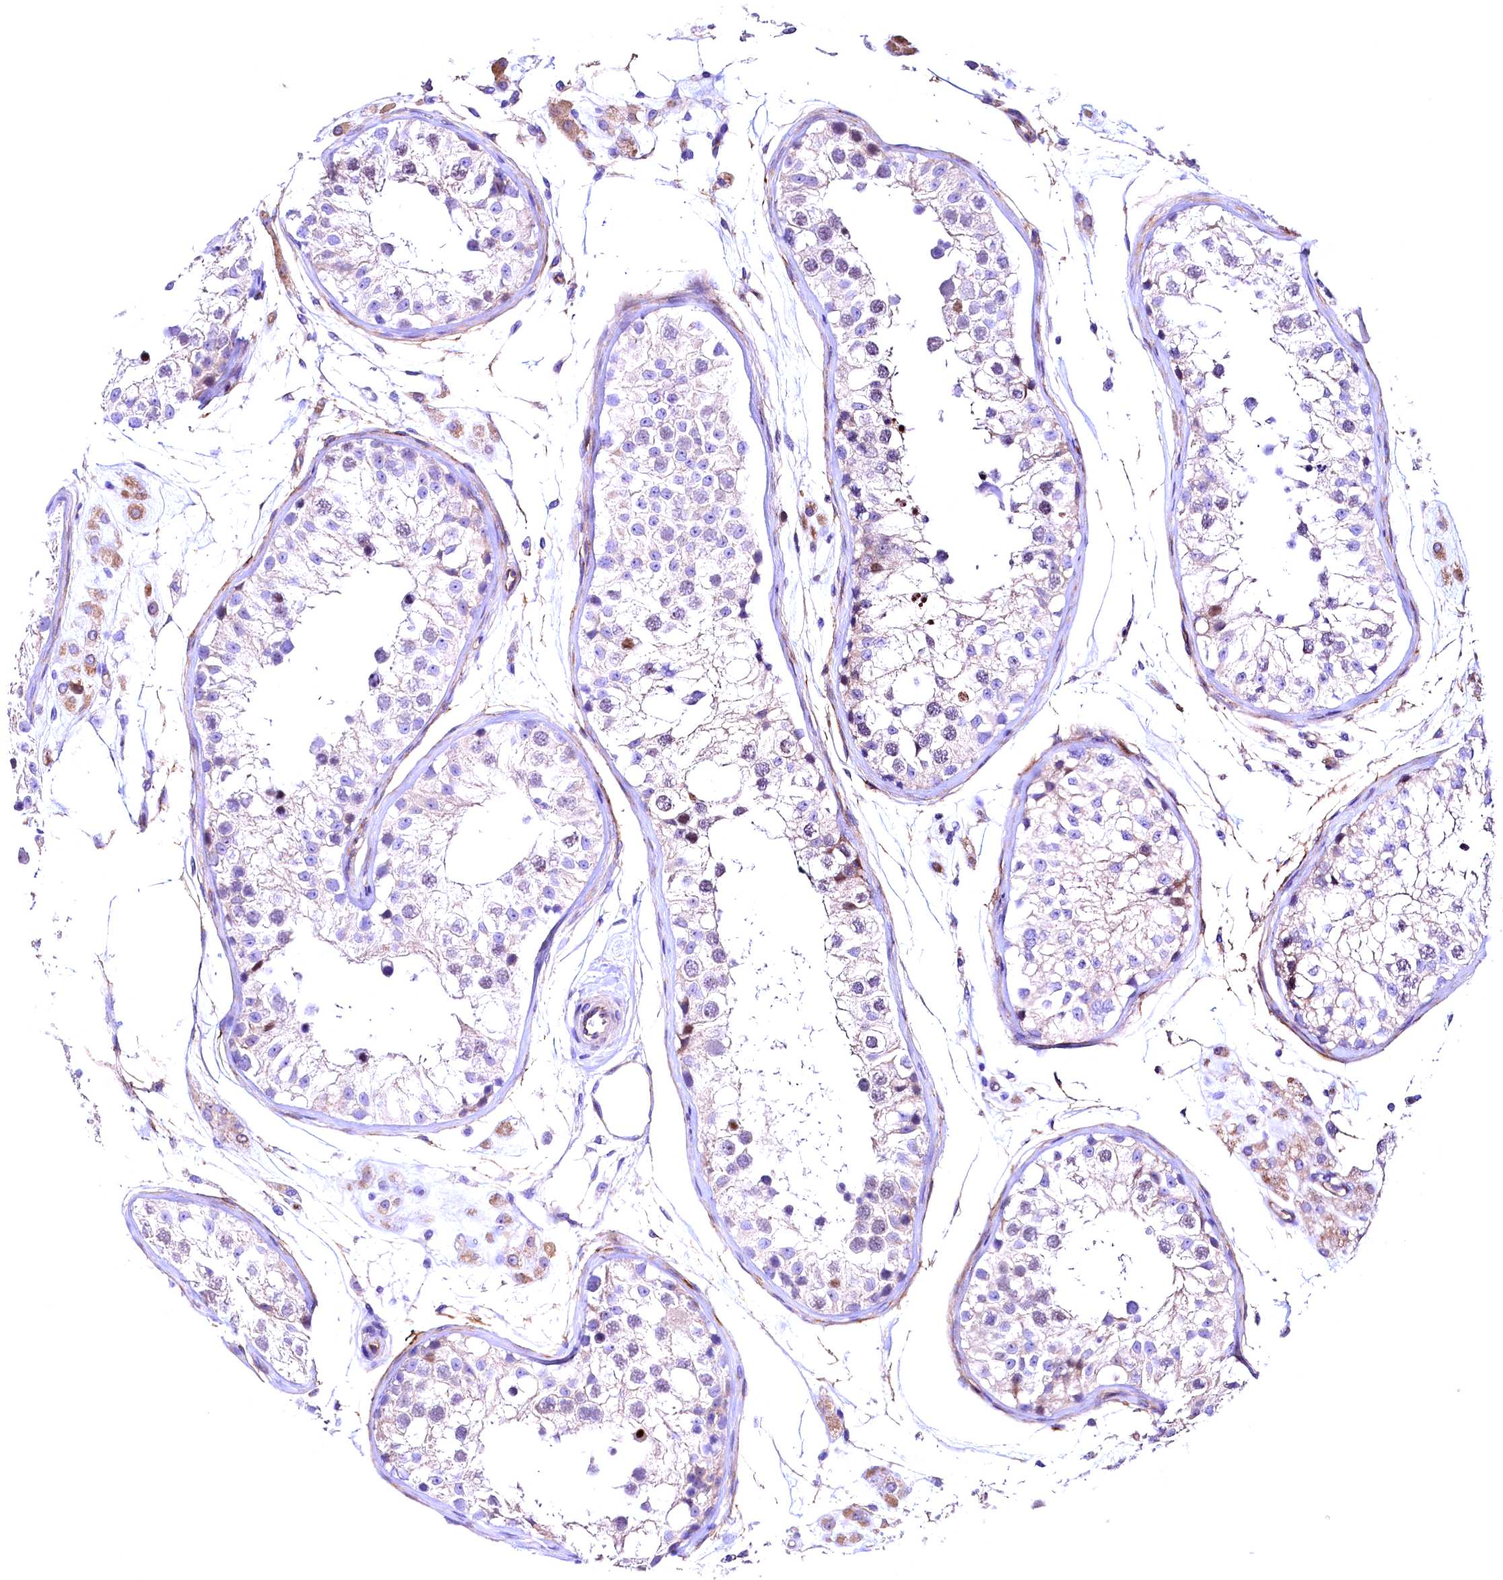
{"staining": {"intensity": "weak", "quantity": "<25%", "location": "nuclear"}, "tissue": "testis", "cell_type": "Cells in seminiferous ducts", "image_type": "normal", "snomed": [{"axis": "morphology", "description": "Normal tissue, NOS"}, {"axis": "morphology", "description": "Adenocarcinoma, metastatic, NOS"}, {"axis": "topography", "description": "Testis"}], "caption": "Immunohistochemical staining of benign testis demonstrates no significant staining in cells in seminiferous ducts.", "gene": "SLF1", "patient": {"sex": "male", "age": 26}}